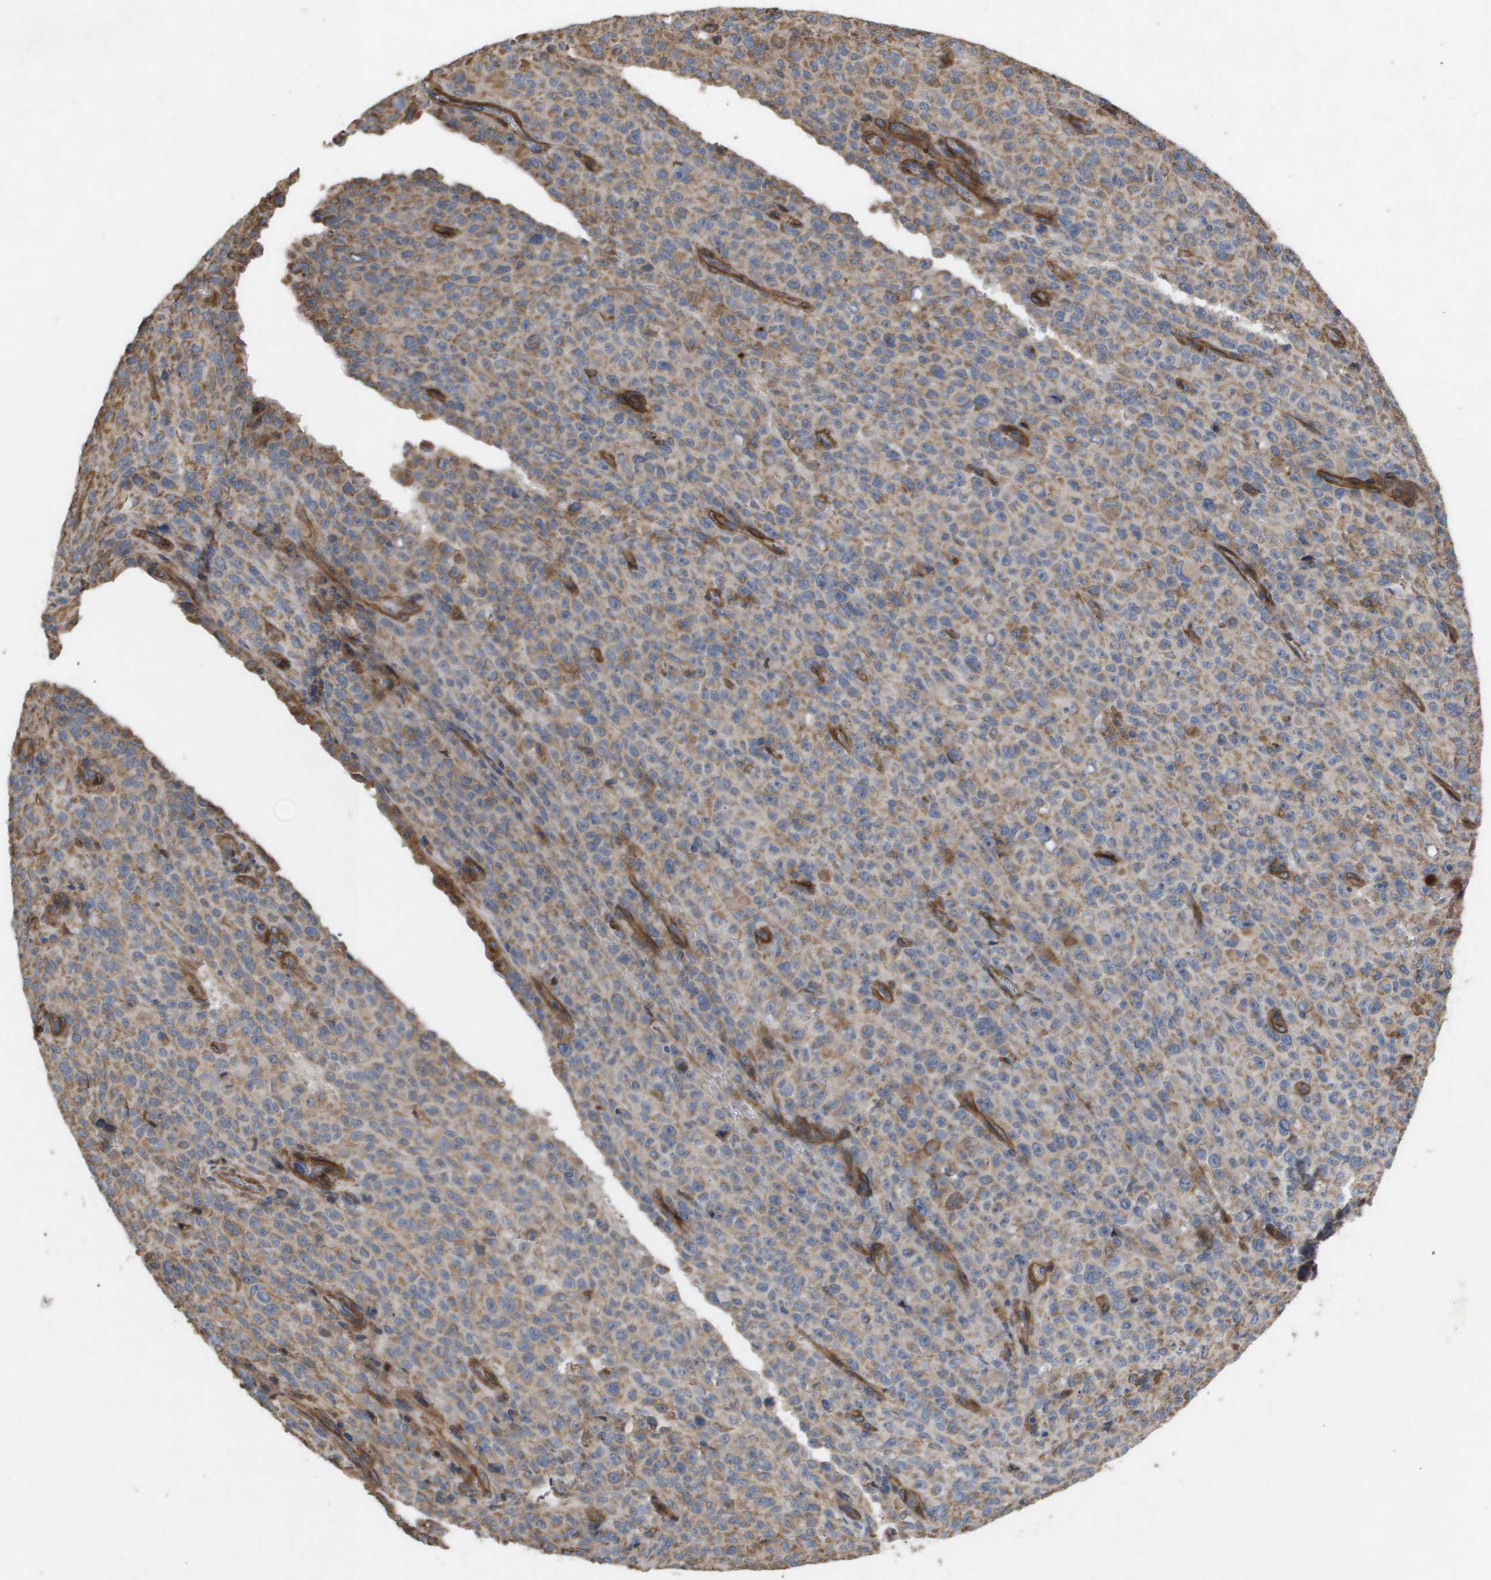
{"staining": {"intensity": "moderate", "quantity": ">75%", "location": "cytoplasmic/membranous"}, "tissue": "melanoma", "cell_type": "Tumor cells", "image_type": "cancer", "snomed": [{"axis": "morphology", "description": "Malignant melanoma, NOS"}, {"axis": "topography", "description": "Skin"}], "caption": "Tumor cells demonstrate medium levels of moderate cytoplasmic/membranous staining in about >75% of cells in human malignant melanoma.", "gene": "TNS1", "patient": {"sex": "female", "age": 82}}